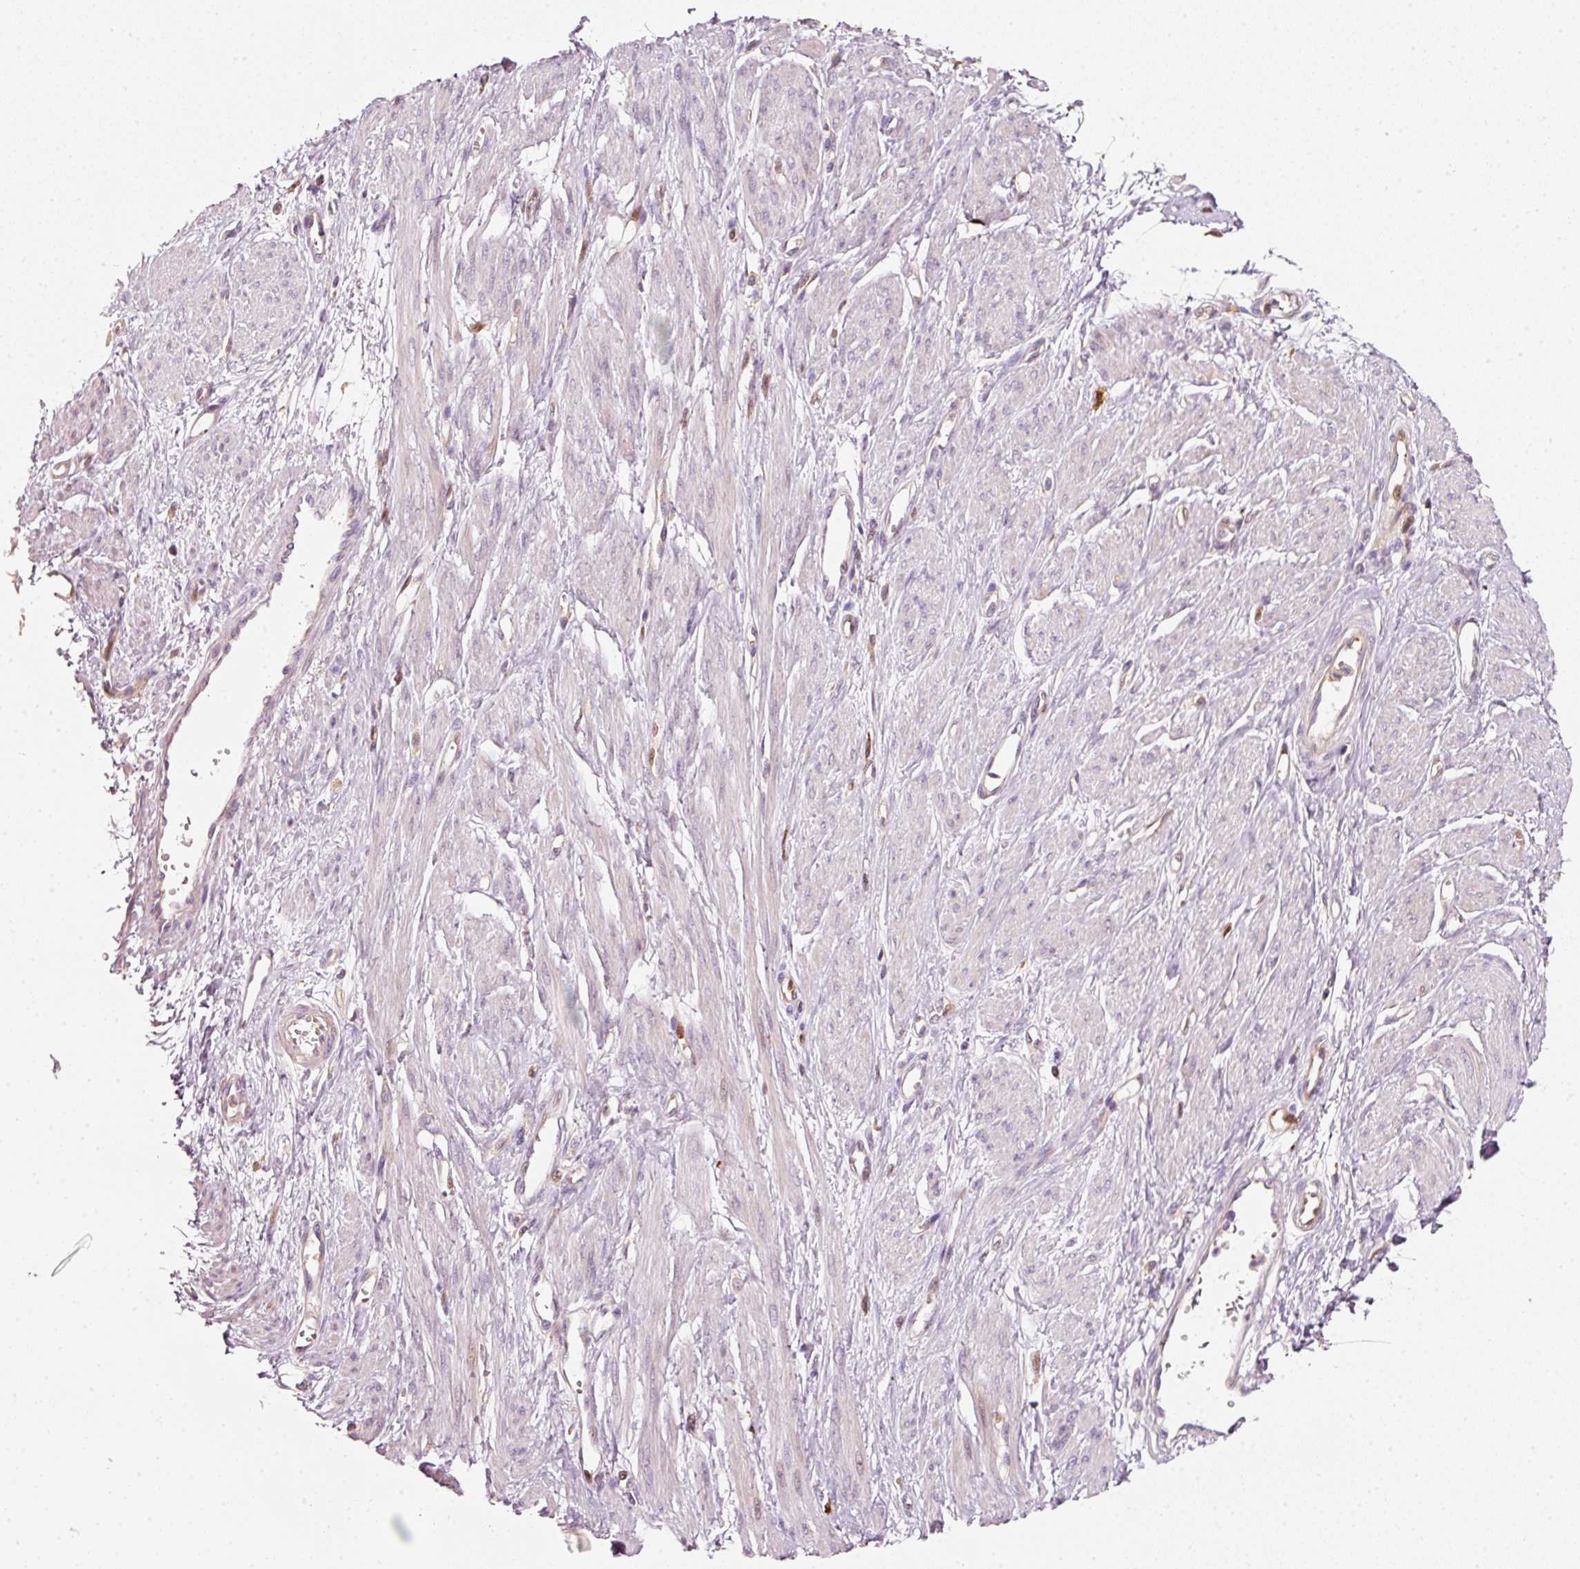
{"staining": {"intensity": "weak", "quantity": "<25%", "location": "cytoplasmic/membranous"}, "tissue": "smooth muscle", "cell_type": "Smooth muscle cells", "image_type": "normal", "snomed": [{"axis": "morphology", "description": "Normal tissue, NOS"}, {"axis": "topography", "description": "Smooth muscle"}, {"axis": "topography", "description": "Uterus"}], "caption": "Smooth muscle cells show no significant protein expression in unremarkable smooth muscle. Brightfield microscopy of immunohistochemistry stained with DAB (3,3'-diaminobenzidine) (brown) and hematoxylin (blue), captured at high magnification.", "gene": "IQGAP2", "patient": {"sex": "female", "age": 39}}